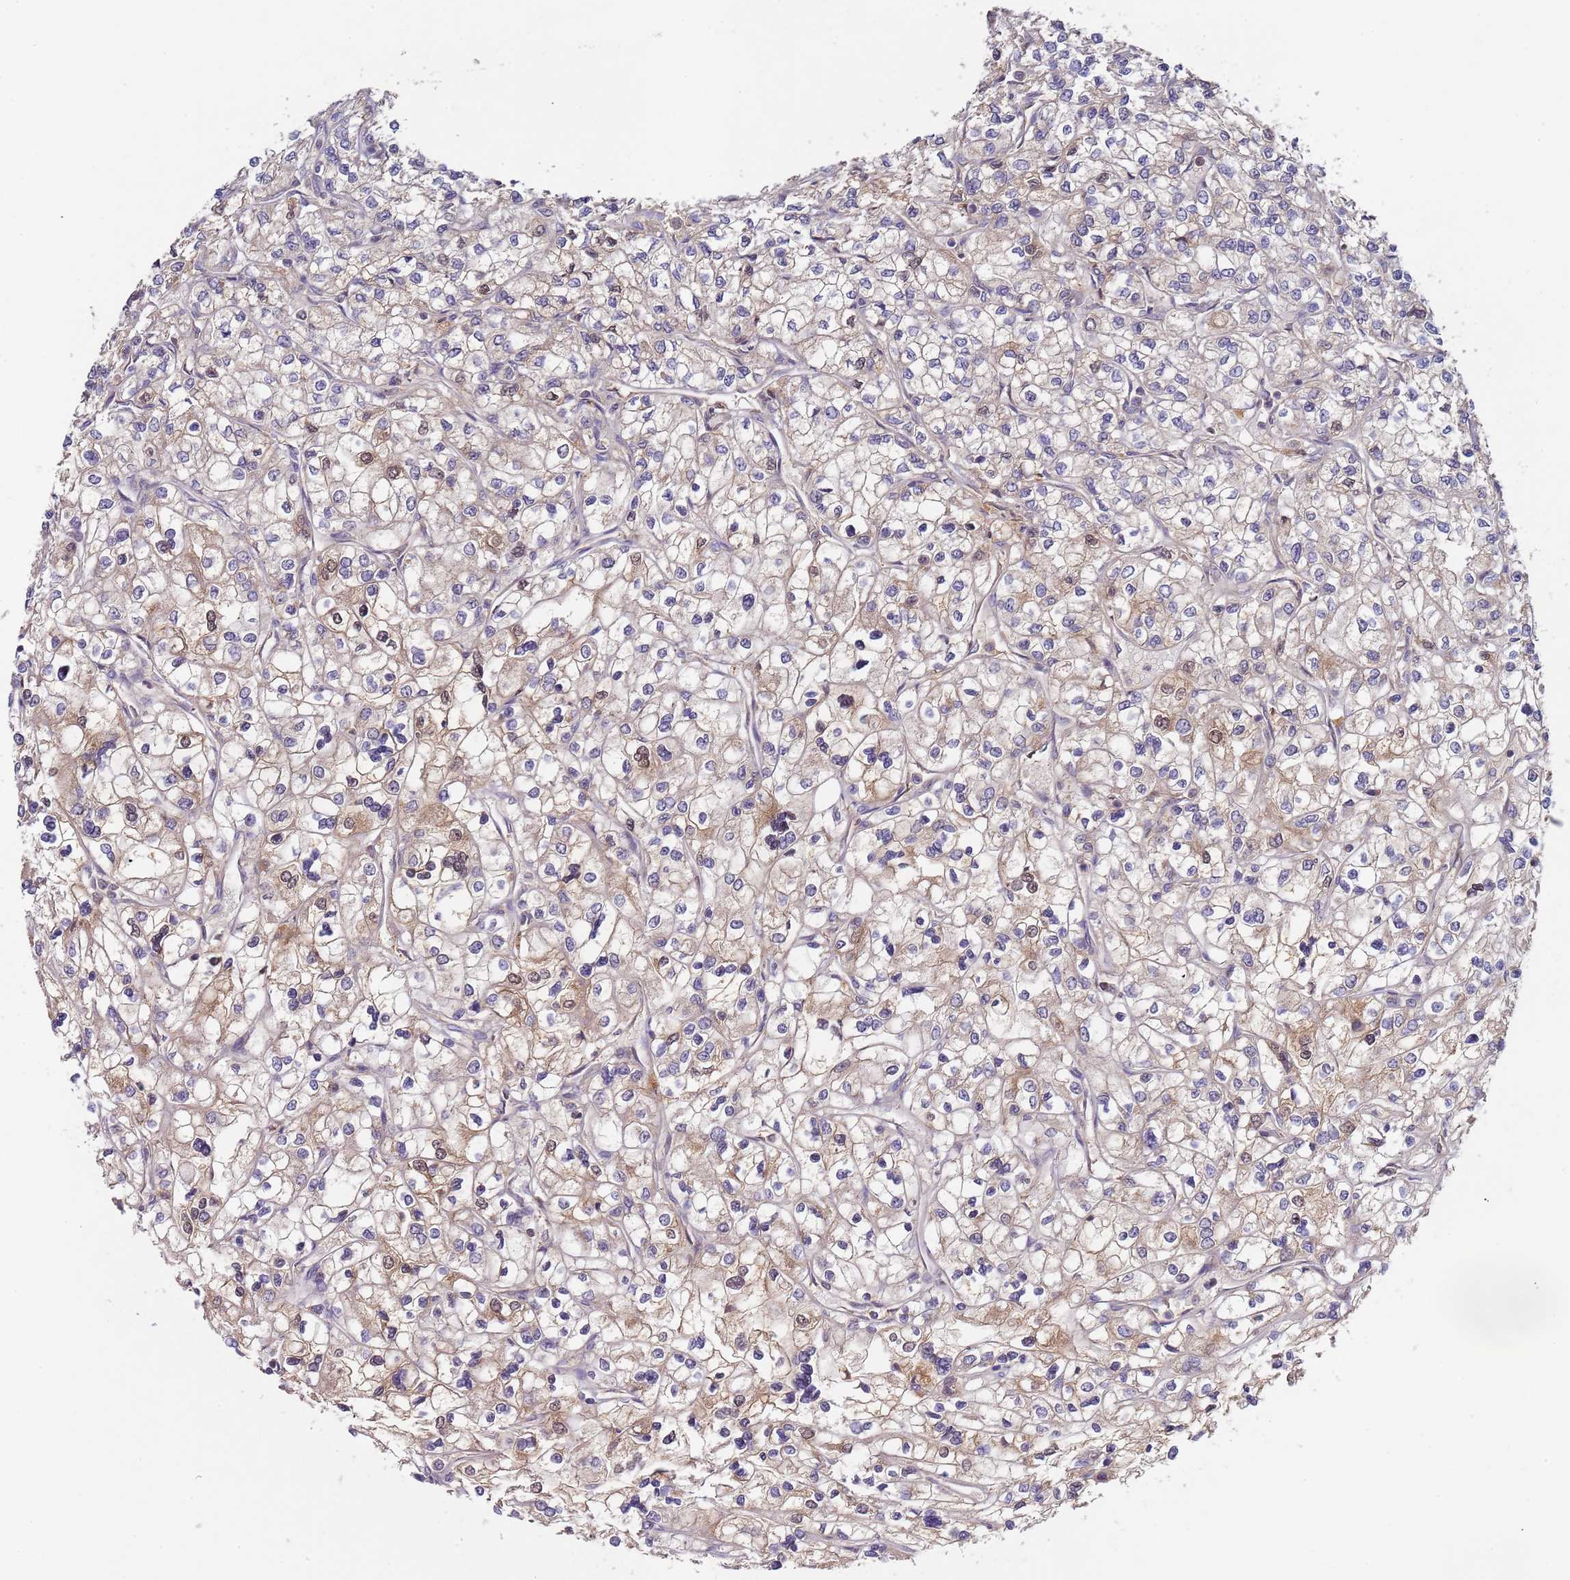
{"staining": {"intensity": "moderate", "quantity": "25%-75%", "location": "cytoplasmic/membranous"}, "tissue": "renal cancer", "cell_type": "Tumor cells", "image_type": "cancer", "snomed": [{"axis": "morphology", "description": "Adenocarcinoma, NOS"}, {"axis": "topography", "description": "Kidney"}], "caption": "A brown stain highlights moderate cytoplasmic/membranous expression of a protein in human renal cancer tumor cells.", "gene": "OR5A2", "patient": {"sex": "male", "age": 80}}